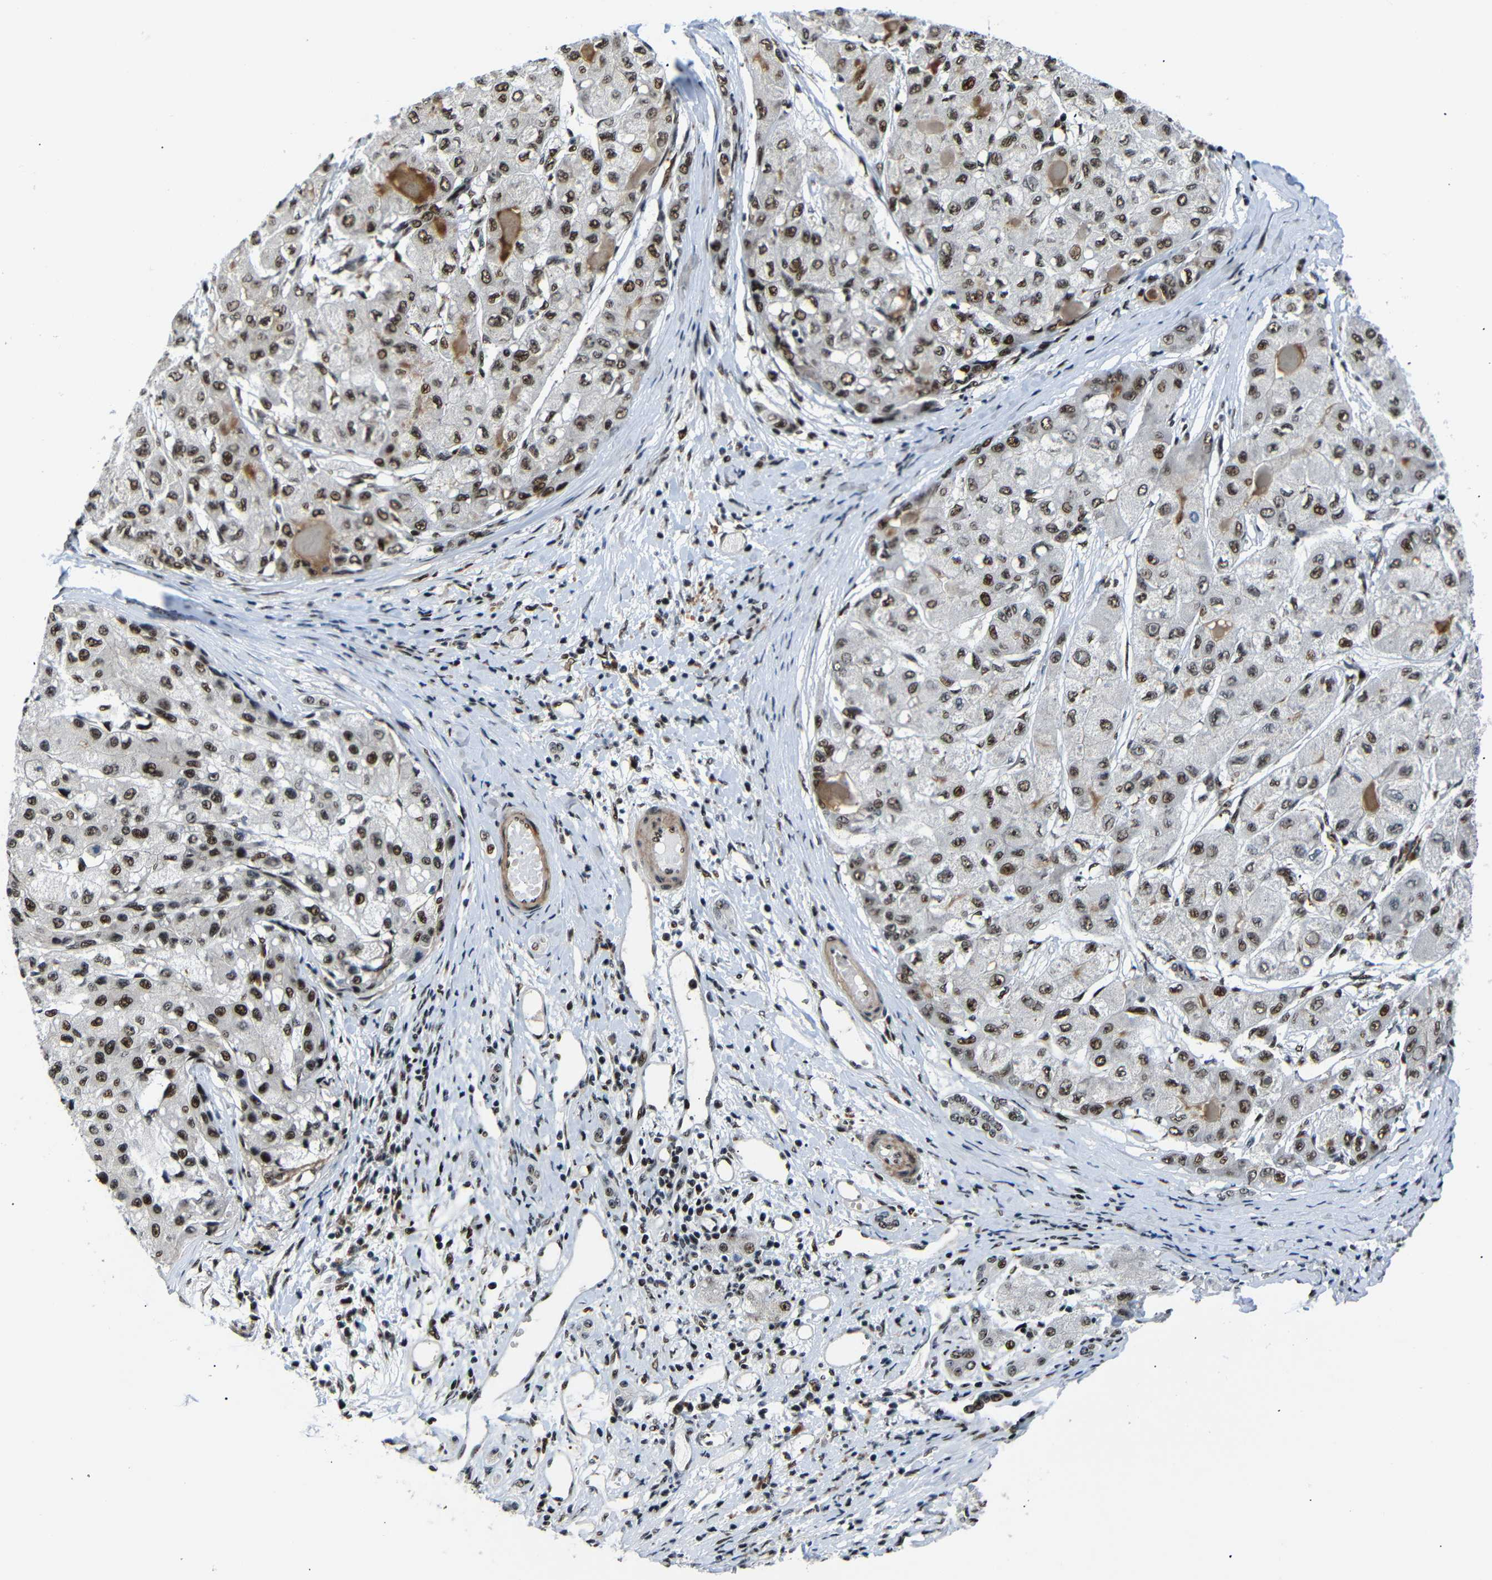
{"staining": {"intensity": "strong", "quantity": ">75%", "location": "nuclear"}, "tissue": "liver cancer", "cell_type": "Tumor cells", "image_type": "cancer", "snomed": [{"axis": "morphology", "description": "Carcinoma, Hepatocellular, NOS"}, {"axis": "topography", "description": "Liver"}], "caption": "Tumor cells exhibit high levels of strong nuclear positivity in about >75% of cells in liver cancer.", "gene": "SETDB2", "patient": {"sex": "male", "age": 80}}